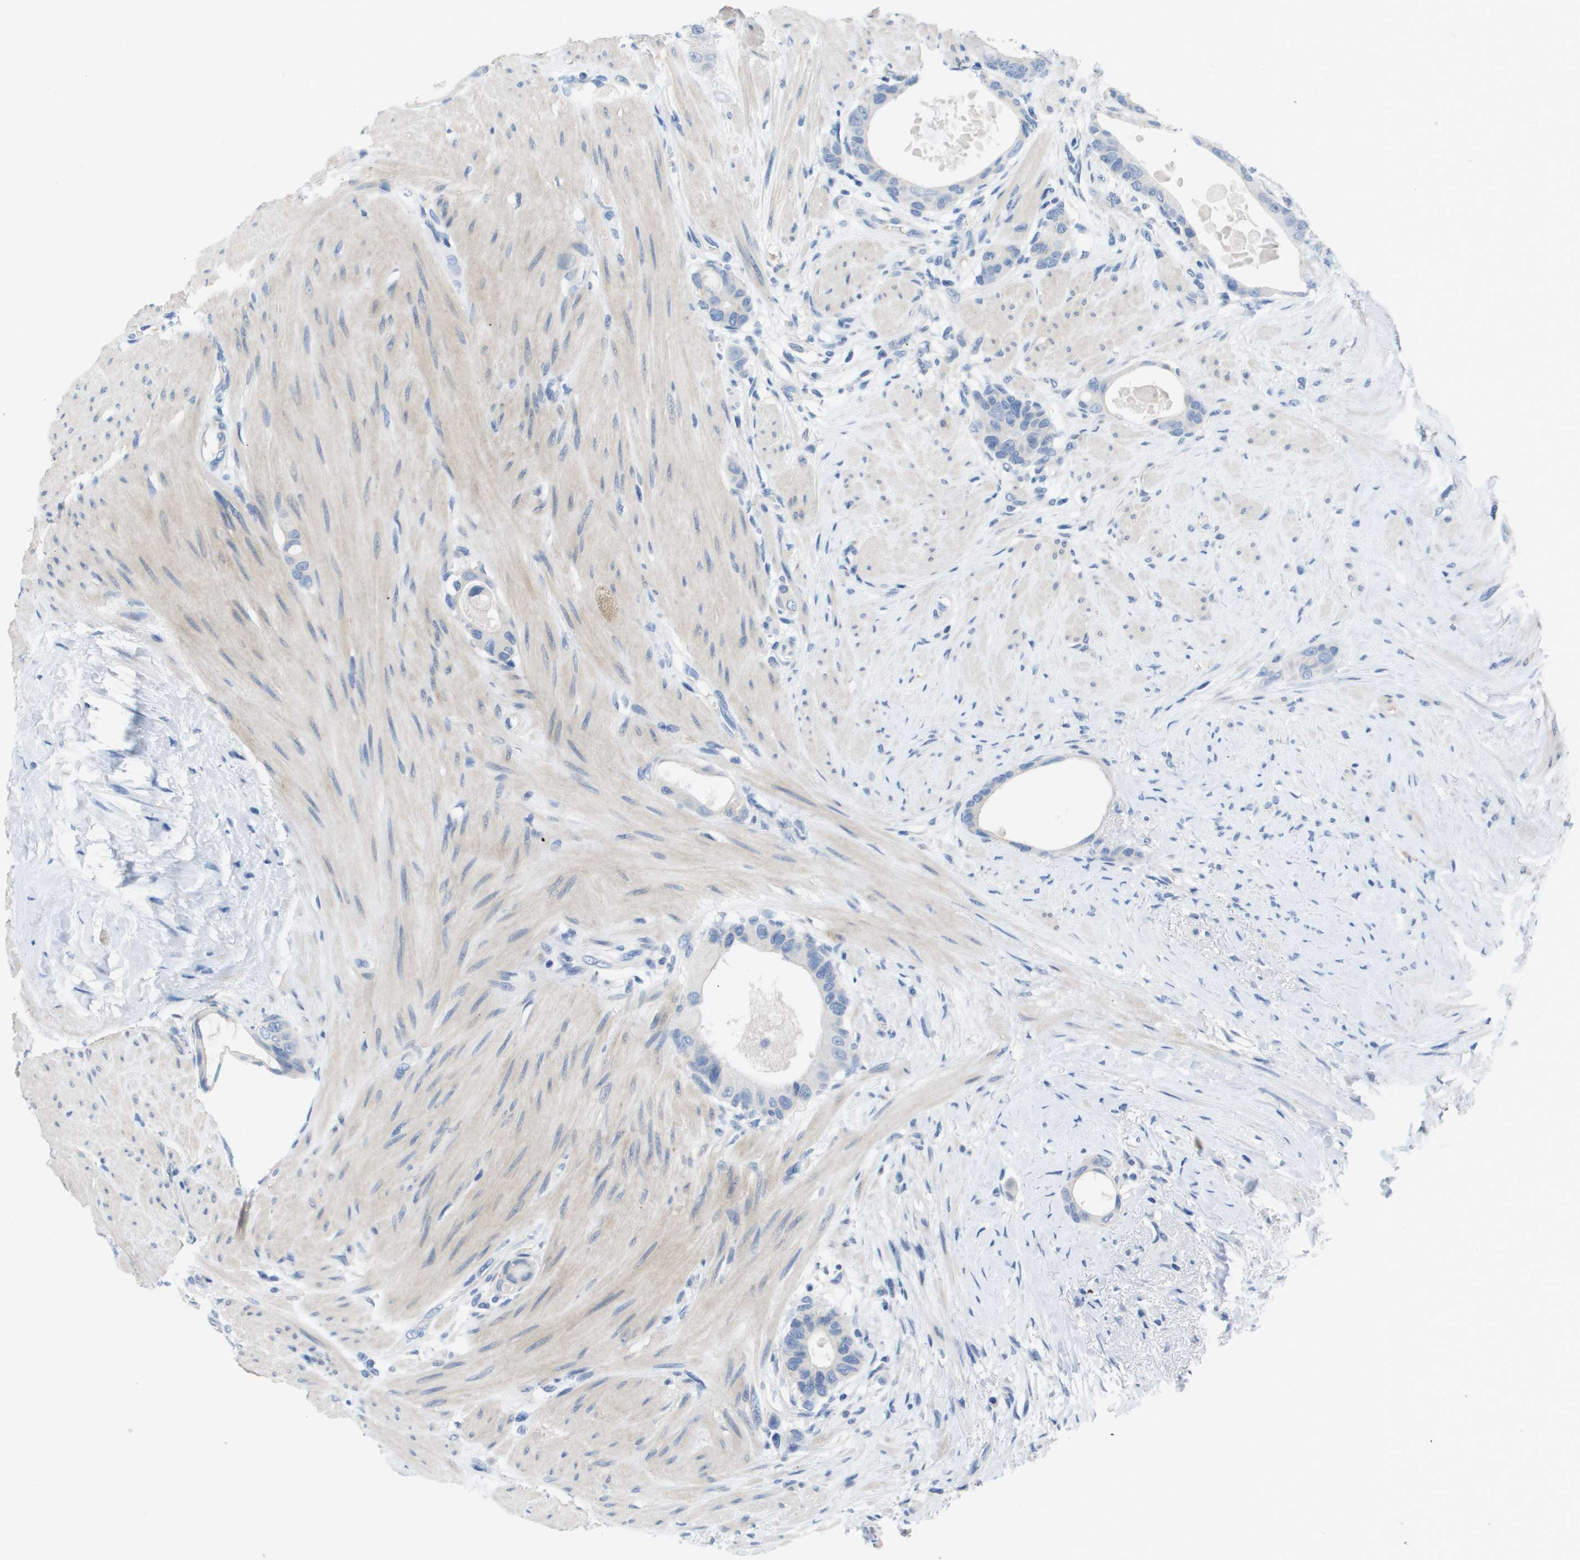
{"staining": {"intensity": "negative", "quantity": "none", "location": "none"}, "tissue": "colorectal cancer", "cell_type": "Tumor cells", "image_type": "cancer", "snomed": [{"axis": "morphology", "description": "Adenocarcinoma, NOS"}, {"axis": "topography", "description": "Rectum"}], "caption": "Immunohistochemistry (IHC) histopathology image of colorectal cancer stained for a protein (brown), which displays no positivity in tumor cells.", "gene": "NCS1", "patient": {"sex": "male", "age": 51}}